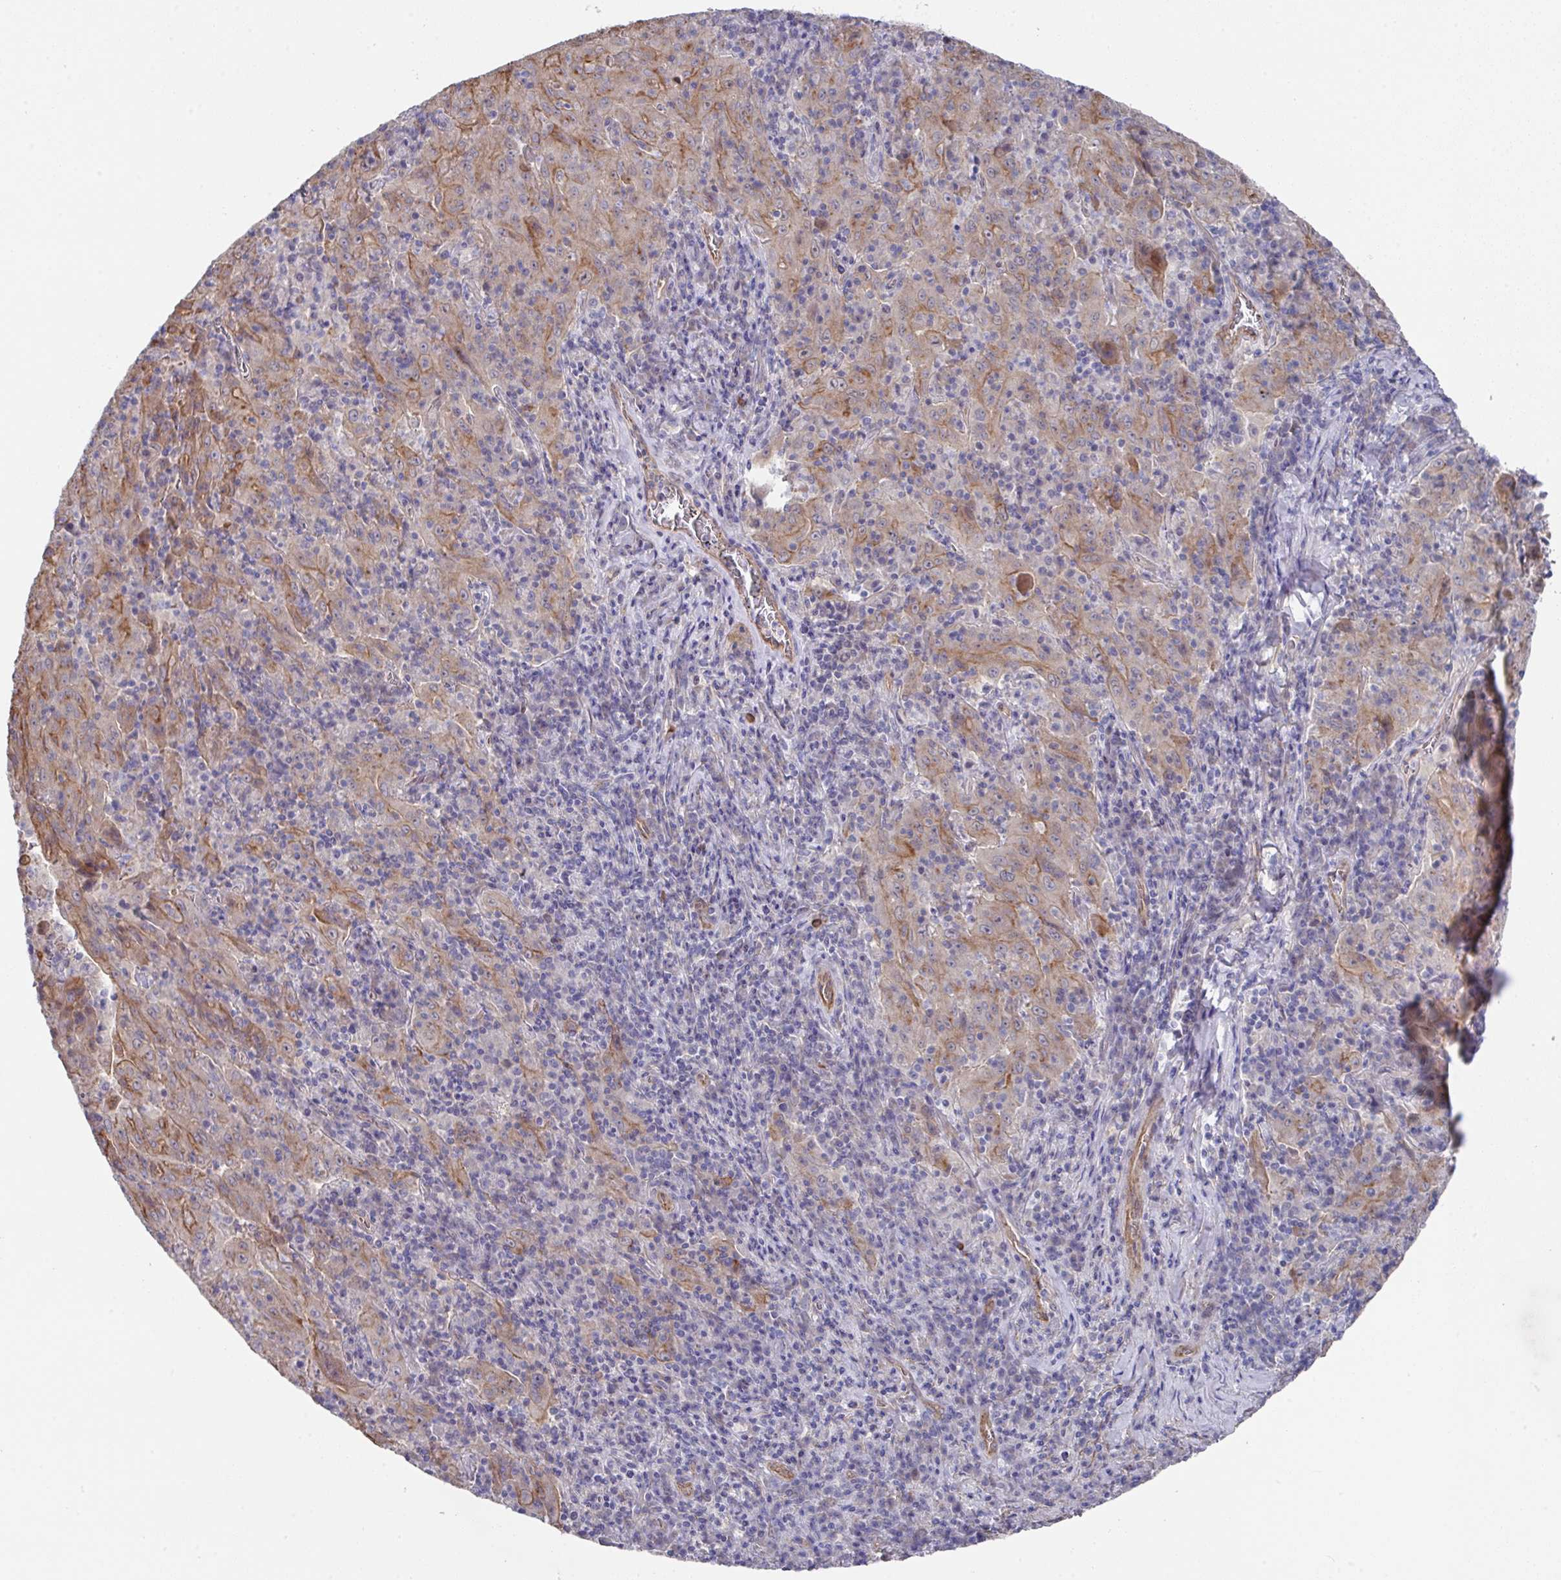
{"staining": {"intensity": "moderate", "quantity": "25%-75%", "location": "cytoplasmic/membranous"}, "tissue": "pancreatic cancer", "cell_type": "Tumor cells", "image_type": "cancer", "snomed": [{"axis": "morphology", "description": "Adenocarcinoma, NOS"}, {"axis": "topography", "description": "Pancreas"}], "caption": "Pancreatic adenocarcinoma was stained to show a protein in brown. There is medium levels of moderate cytoplasmic/membranous staining in approximately 25%-75% of tumor cells. (Brightfield microscopy of DAB IHC at high magnification).", "gene": "PRR5", "patient": {"sex": "male", "age": 63}}